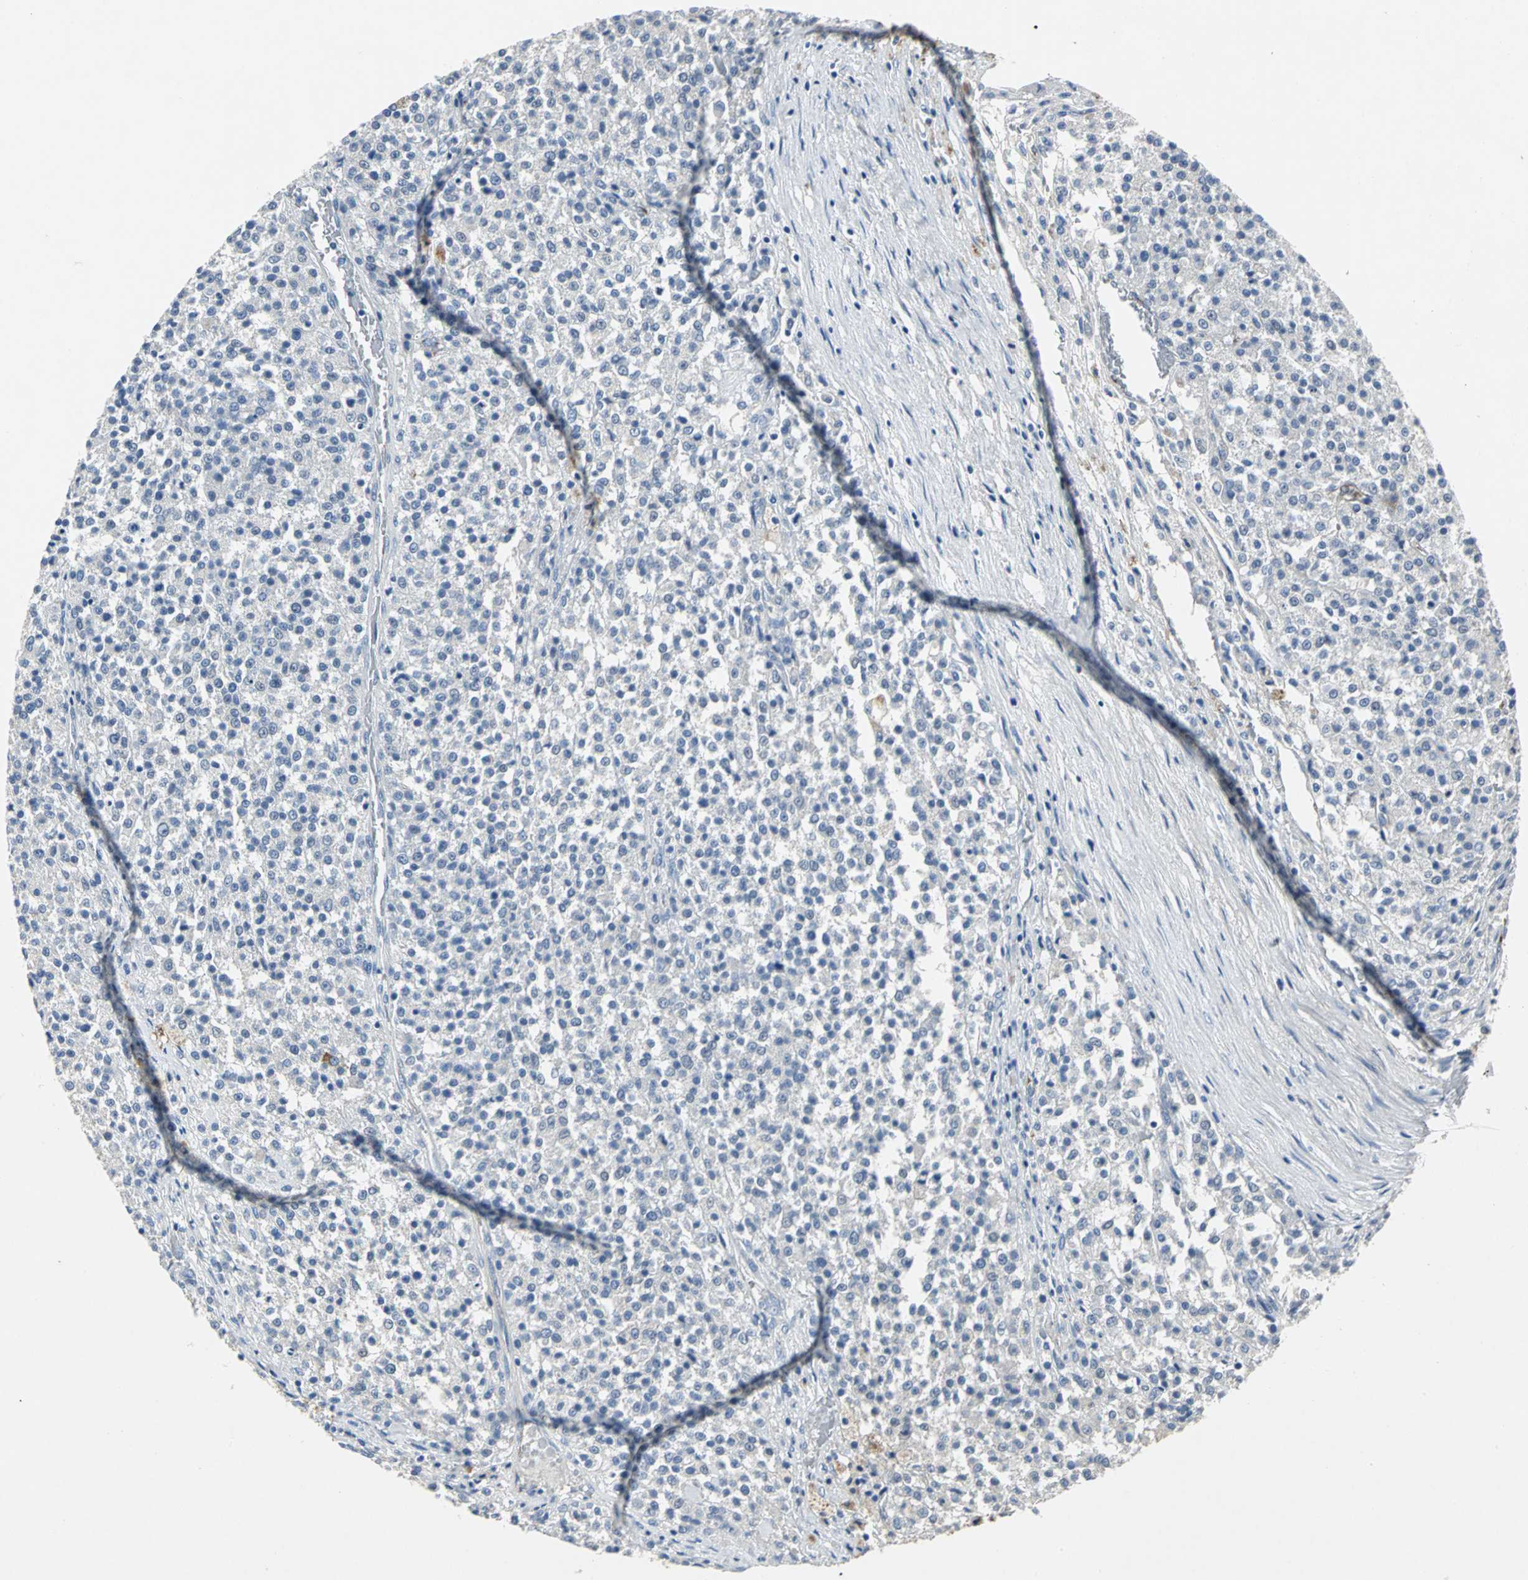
{"staining": {"intensity": "negative", "quantity": "none", "location": "none"}, "tissue": "testis cancer", "cell_type": "Tumor cells", "image_type": "cancer", "snomed": [{"axis": "morphology", "description": "Seminoma, NOS"}, {"axis": "topography", "description": "Testis"}], "caption": "Photomicrograph shows no protein expression in tumor cells of seminoma (testis) tissue.", "gene": "EFNB3", "patient": {"sex": "male", "age": 59}}